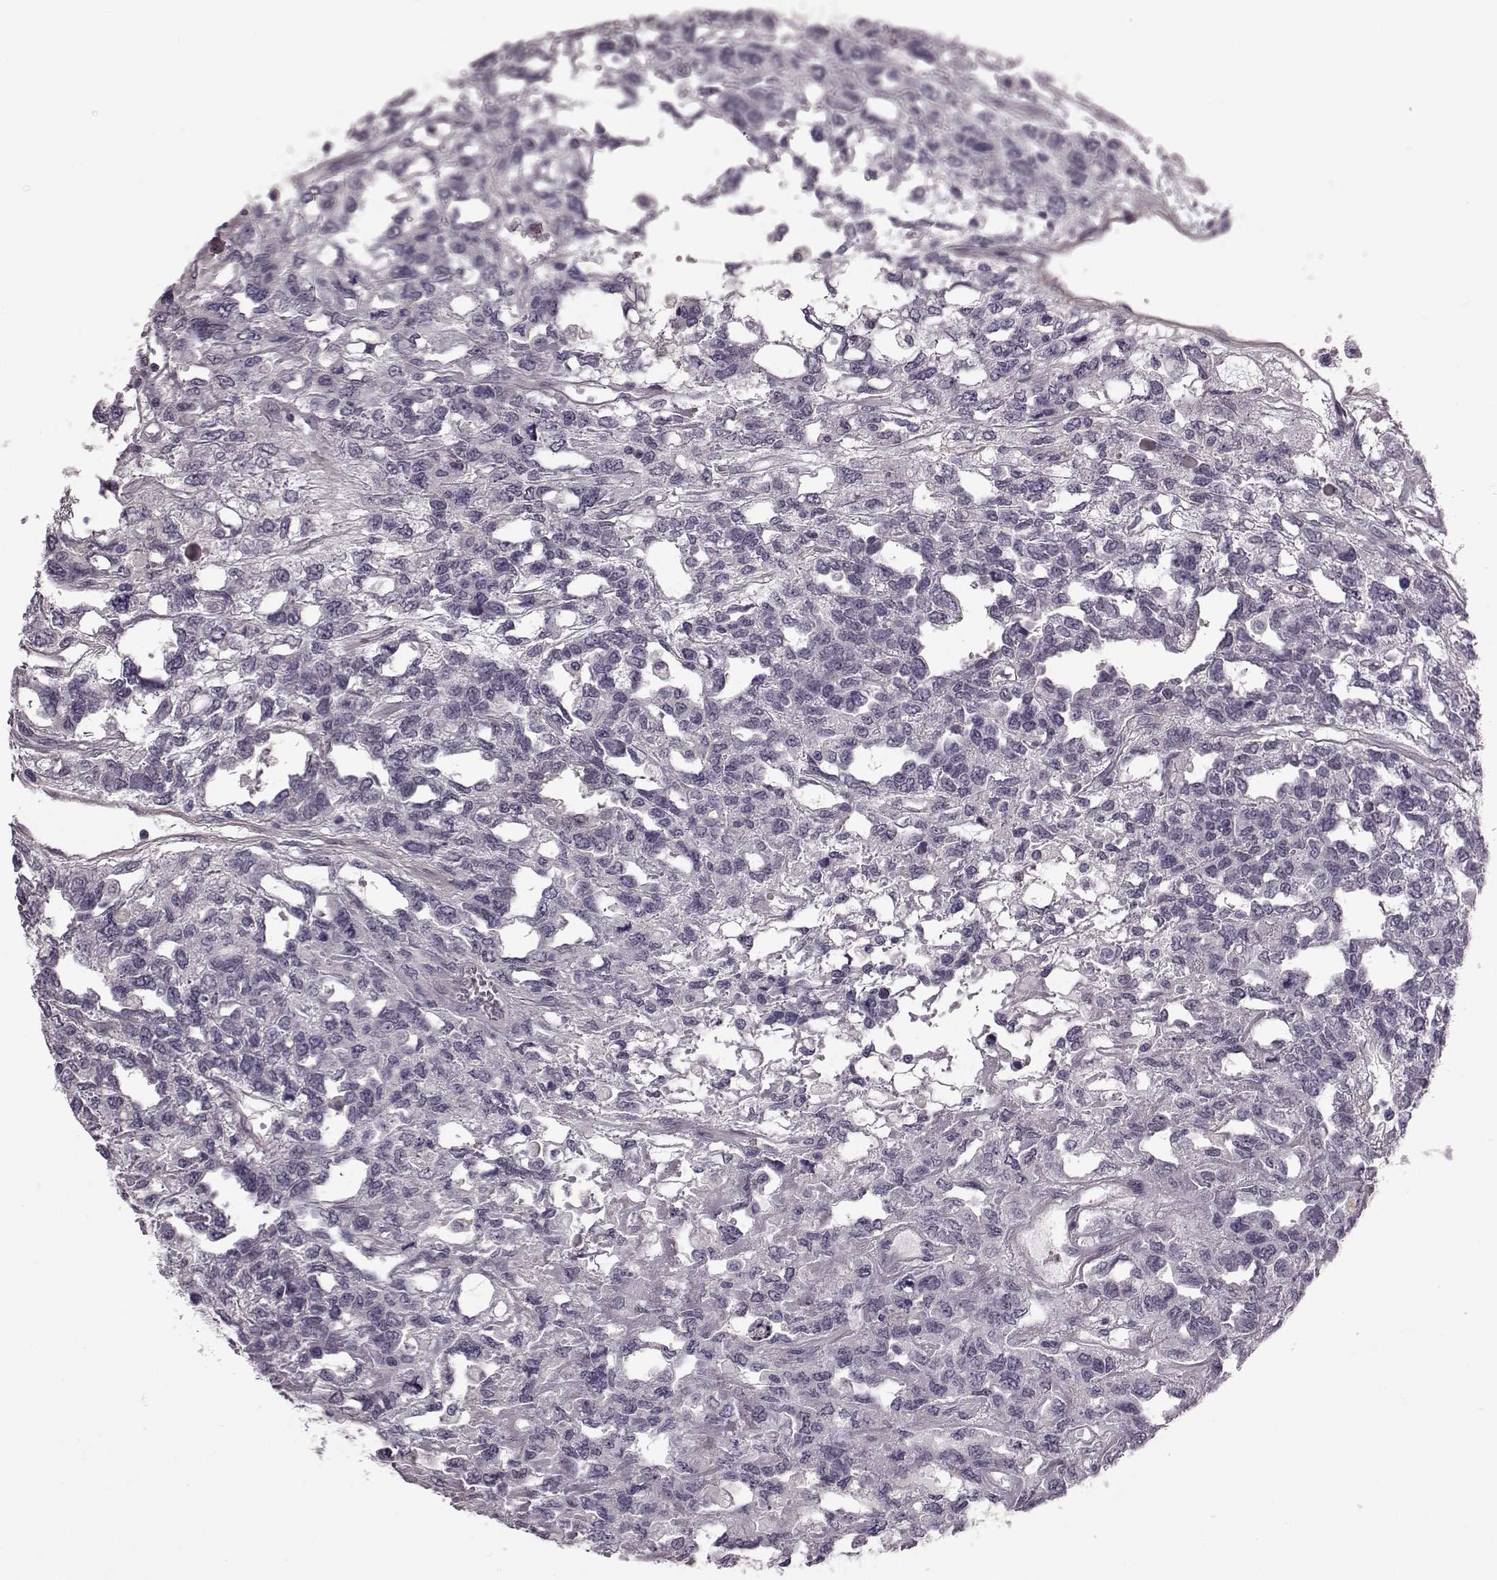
{"staining": {"intensity": "negative", "quantity": "none", "location": "none"}, "tissue": "testis cancer", "cell_type": "Tumor cells", "image_type": "cancer", "snomed": [{"axis": "morphology", "description": "Seminoma, NOS"}, {"axis": "topography", "description": "Testis"}], "caption": "Tumor cells are negative for protein expression in human testis cancer.", "gene": "SLCO3A1", "patient": {"sex": "male", "age": 52}}